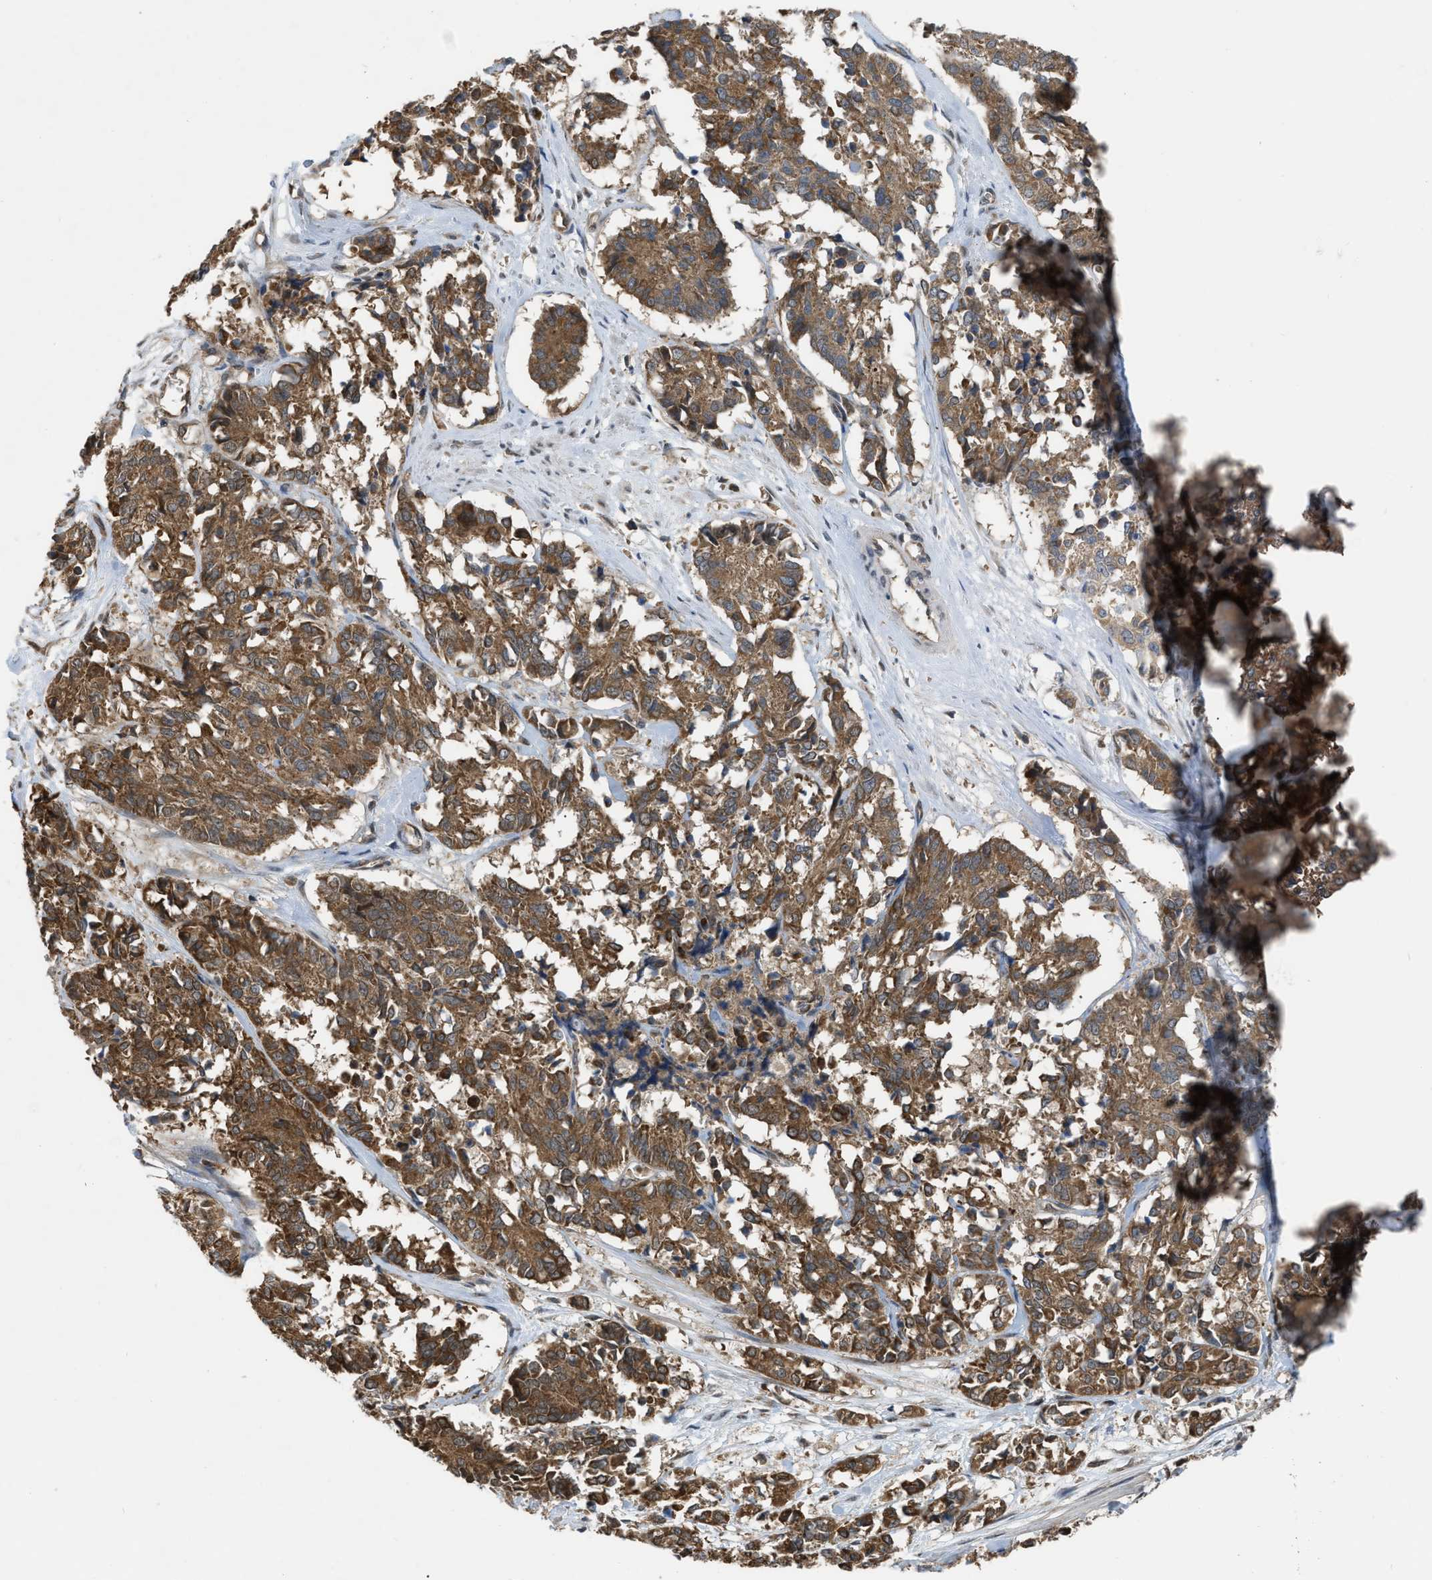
{"staining": {"intensity": "moderate", "quantity": ">75%", "location": "cytoplasmic/membranous"}, "tissue": "cervical cancer", "cell_type": "Tumor cells", "image_type": "cancer", "snomed": [{"axis": "morphology", "description": "Squamous cell carcinoma, NOS"}, {"axis": "topography", "description": "Cervix"}], "caption": "Cervical cancer (squamous cell carcinoma) stained for a protein (brown) shows moderate cytoplasmic/membranous positive staining in approximately >75% of tumor cells.", "gene": "BCL7C", "patient": {"sex": "female", "age": 35}}